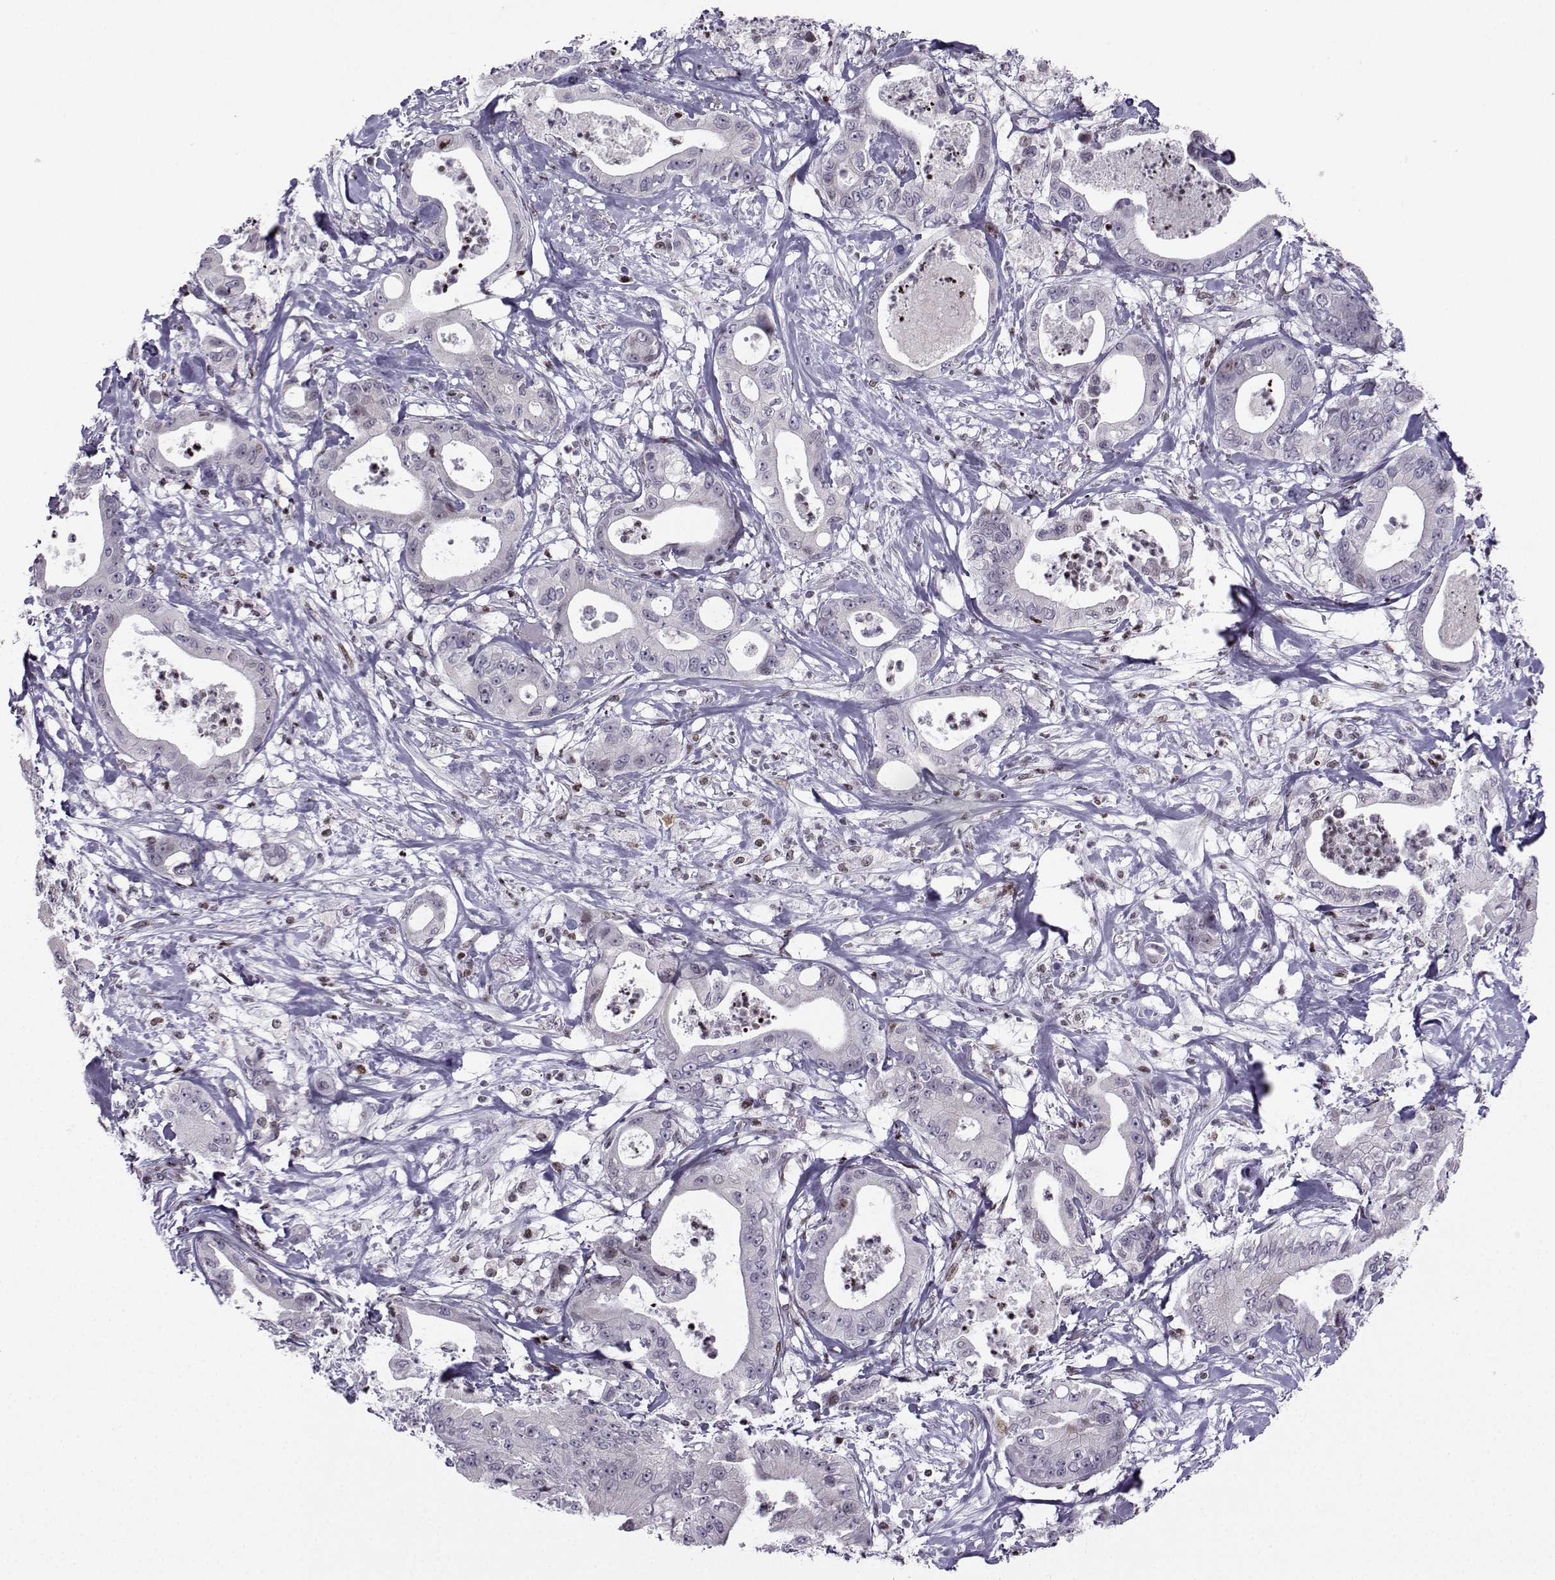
{"staining": {"intensity": "negative", "quantity": "none", "location": "none"}, "tissue": "pancreatic cancer", "cell_type": "Tumor cells", "image_type": "cancer", "snomed": [{"axis": "morphology", "description": "Adenocarcinoma, NOS"}, {"axis": "topography", "description": "Pancreas"}], "caption": "A high-resolution photomicrograph shows immunohistochemistry staining of pancreatic adenocarcinoma, which demonstrates no significant expression in tumor cells. Brightfield microscopy of immunohistochemistry stained with DAB (3,3'-diaminobenzidine) (brown) and hematoxylin (blue), captured at high magnification.", "gene": "ZNF19", "patient": {"sex": "male", "age": 71}}